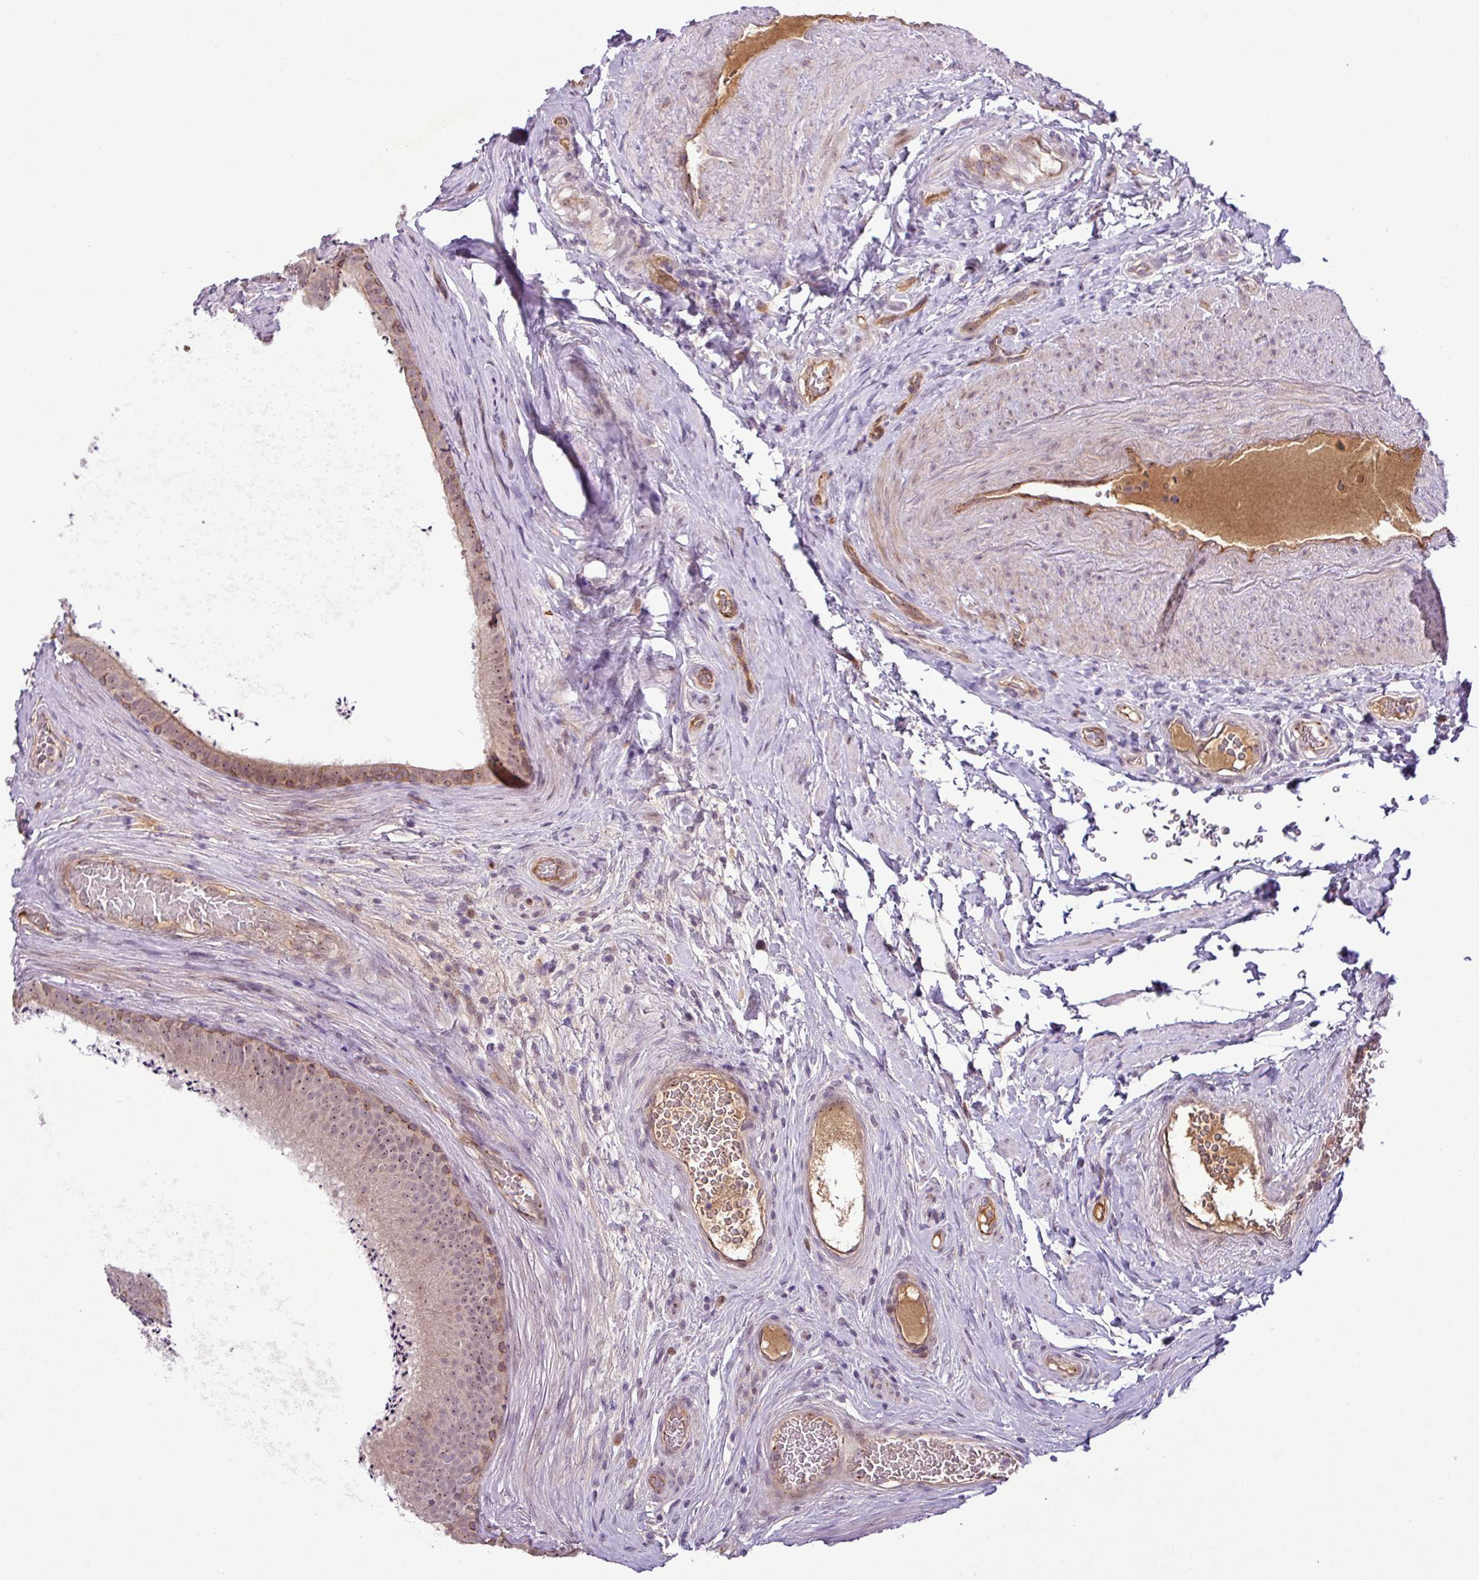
{"staining": {"intensity": "moderate", "quantity": "<25%", "location": "cytoplasmic/membranous,nuclear"}, "tissue": "epididymis", "cell_type": "Glandular cells", "image_type": "normal", "snomed": [{"axis": "morphology", "description": "Normal tissue, NOS"}, {"axis": "topography", "description": "Testis"}, {"axis": "topography", "description": "Epididymis"}], "caption": "Protein staining of benign epididymis demonstrates moderate cytoplasmic/membranous,nuclear expression in approximately <25% of glandular cells.", "gene": "PCDH1", "patient": {"sex": "male", "age": 41}}